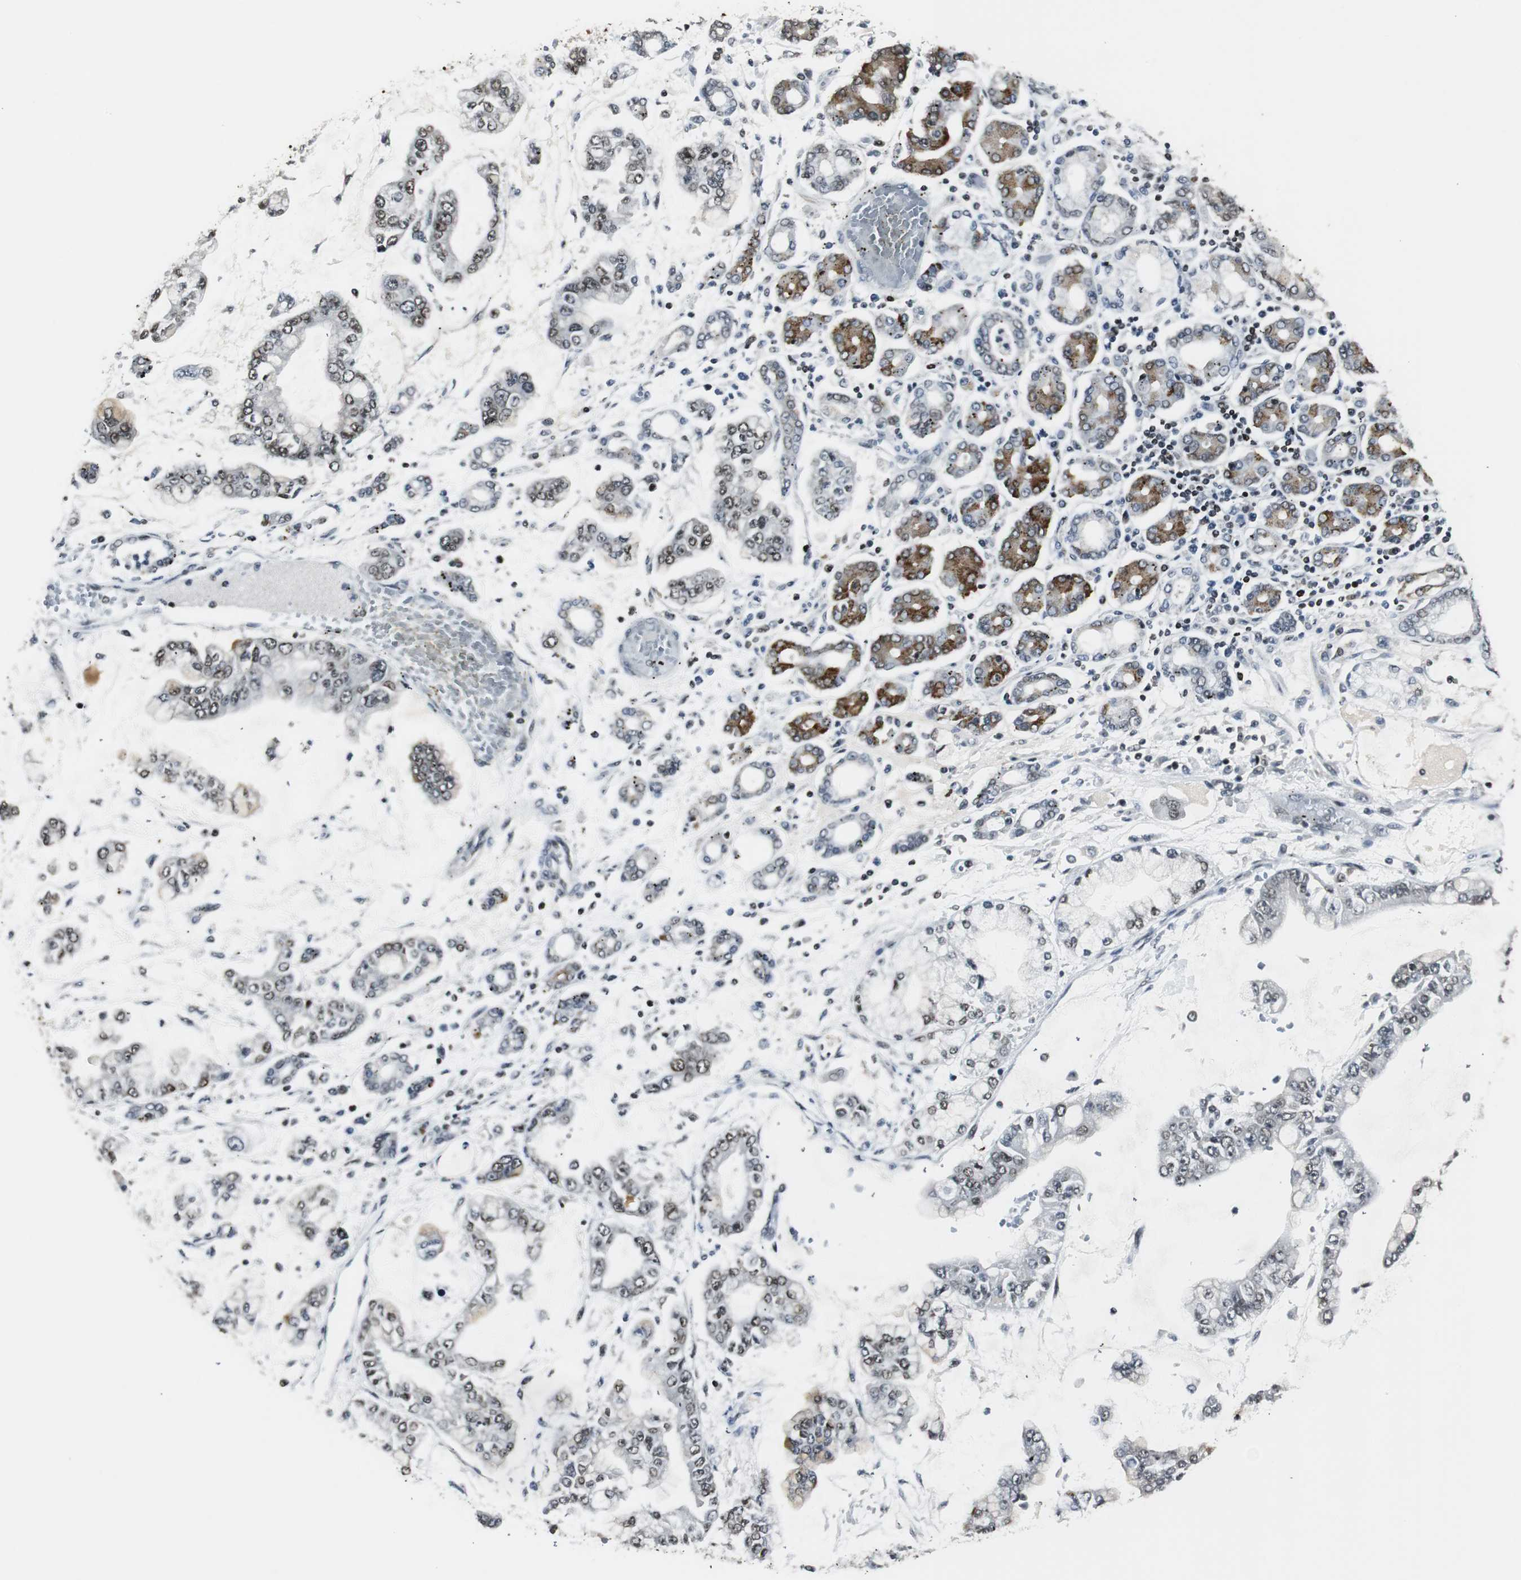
{"staining": {"intensity": "moderate", "quantity": "<25%", "location": "cytoplasmic/membranous,nuclear"}, "tissue": "stomach cancer", "cell_type": "Tumor cells", "image_type": "cancer", "snomed": [{"axis": "morphology", "description": "Normal tissue, NOS"}, {"axis": "morphology", "description": "Adenocarcinoma, NOS"}, {"axis": "topography", "description": "Stomach, upper"}, {"axis": "topography", "description": "Stomach"}], "caption": "Immunohistochemistry (IHC) (DAB) staining of human stomach adenocarcinoma displays moderate cytoplasmic/membranous and nuclear protein staining in about <25% of tumor cells.", "gene": "MPG", "patient": {"sex": "male", "age": 76}}